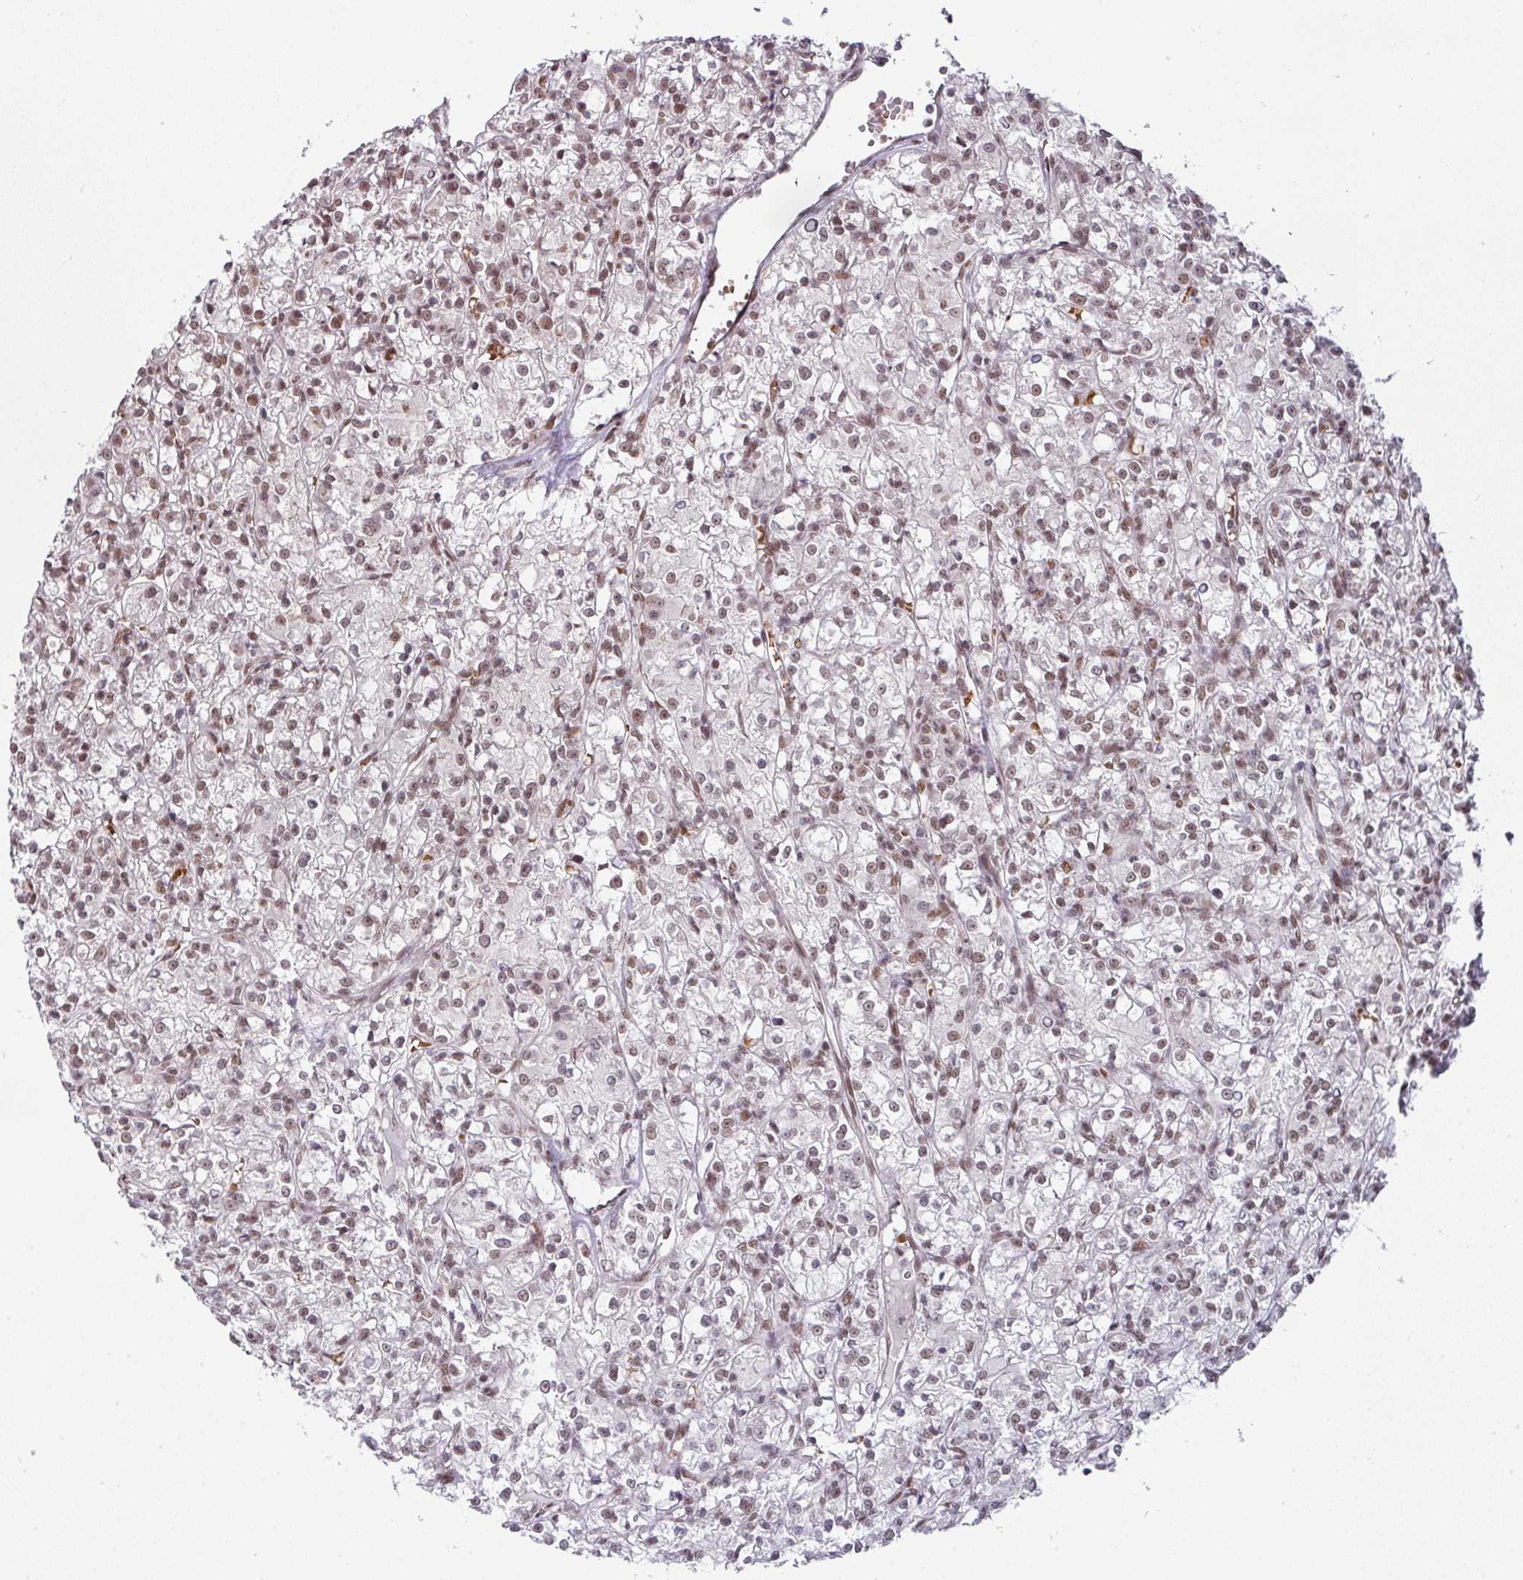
{"staining": {"intensity": "moderate", "quantity": "25%-75%", "location": "nuclear"}, "tissue": "renal cancer", "cell_type": "Tumor cells", "image_type": "cancer", "snomed": [{"axis": "morphology", "description": "Adenocarcinoma, NOS"}, {"axis": "topography", "description": "Kidney"}], "caption": "A brown stain highlights moderate nuclear expression of a protein in human adenocarcinoma (renal) tumor cells.", "gene": "NCOA5", "patient": {"sex": "female", "age": 59}}